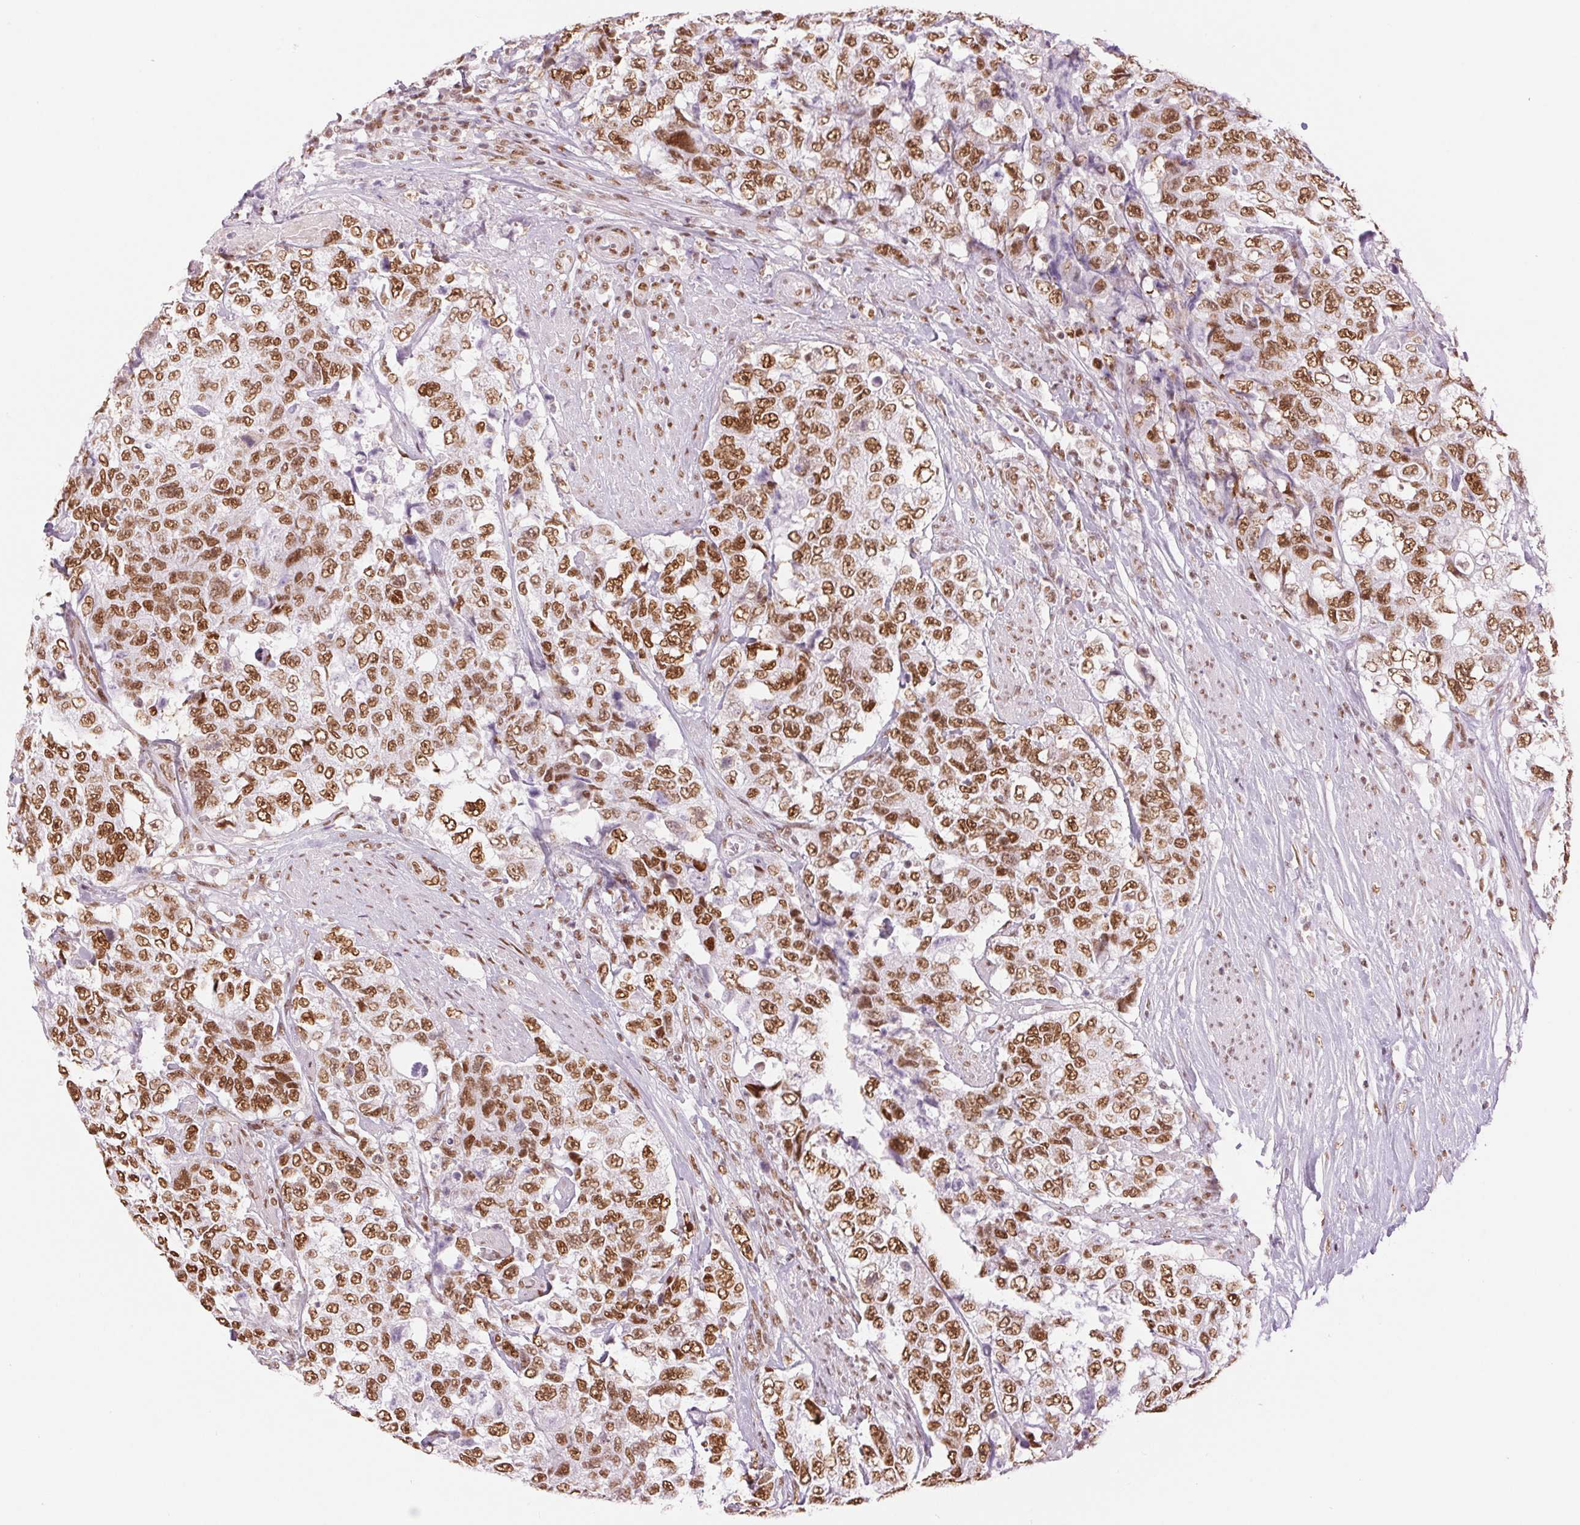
{"staining": {"intensity": "moderate", "quantity": ">75%", "location": "nuclear"}, "tissue": "urothelial cancer", "cell_type": "Tumor cells", "image_type": "cancer", "snomed": [{"axis": "morphology", "description": "Urothelial carcinoma, High grade"}, {"axis": "topography", "description": "Urinary bladder"}], "caption": "The immunohistochemical stain labels moderate nuclear expression in tumor cells of high-grade urothelial carcinoma tissue.", "gene": "ZFR2", "patient": {"sex": "female", "age": 78}}